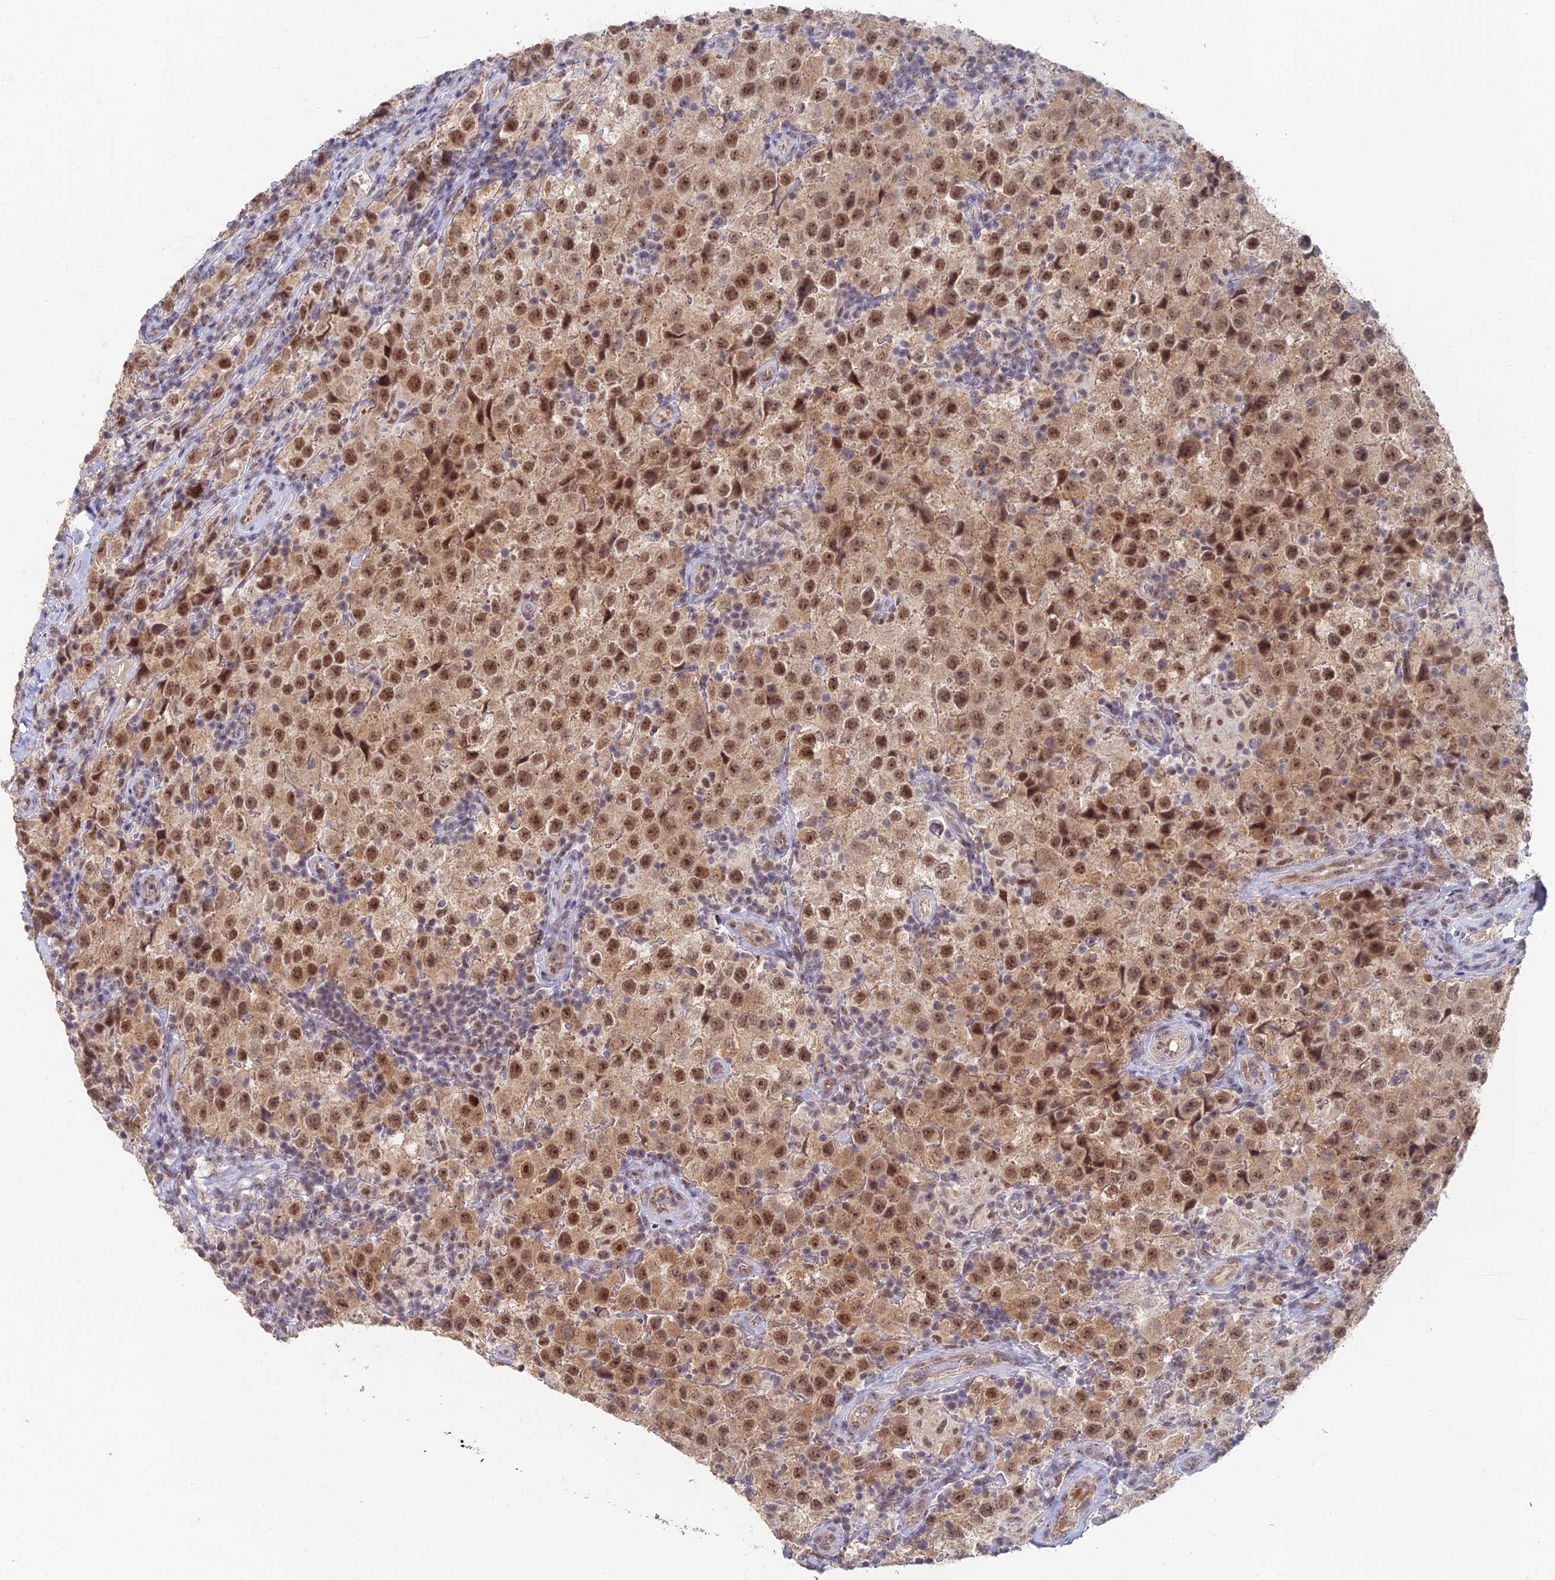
{"staining": {"intensity": "moderate", "quantity": ">75%", "location": "nuclear"}, "tissue": "testis cancer", "cell_type": "Tumor cells", "image_type": "cancer", "snomed": [{"axis": "morphology", "description": "Seminoma, NOS"}, {"axis": "morphology", "description": "Carcinoma, Embryonal, NOS"}, {"axis": "topography", "description": "Testis"}], "caption": "The immunohistochemical stain highlights moderate nuclear positivity in tumor cells of testis cancer (seminoma) tissue.", "gene": "GPATCH1", "patient": {"sex": "male", "age": 41}}